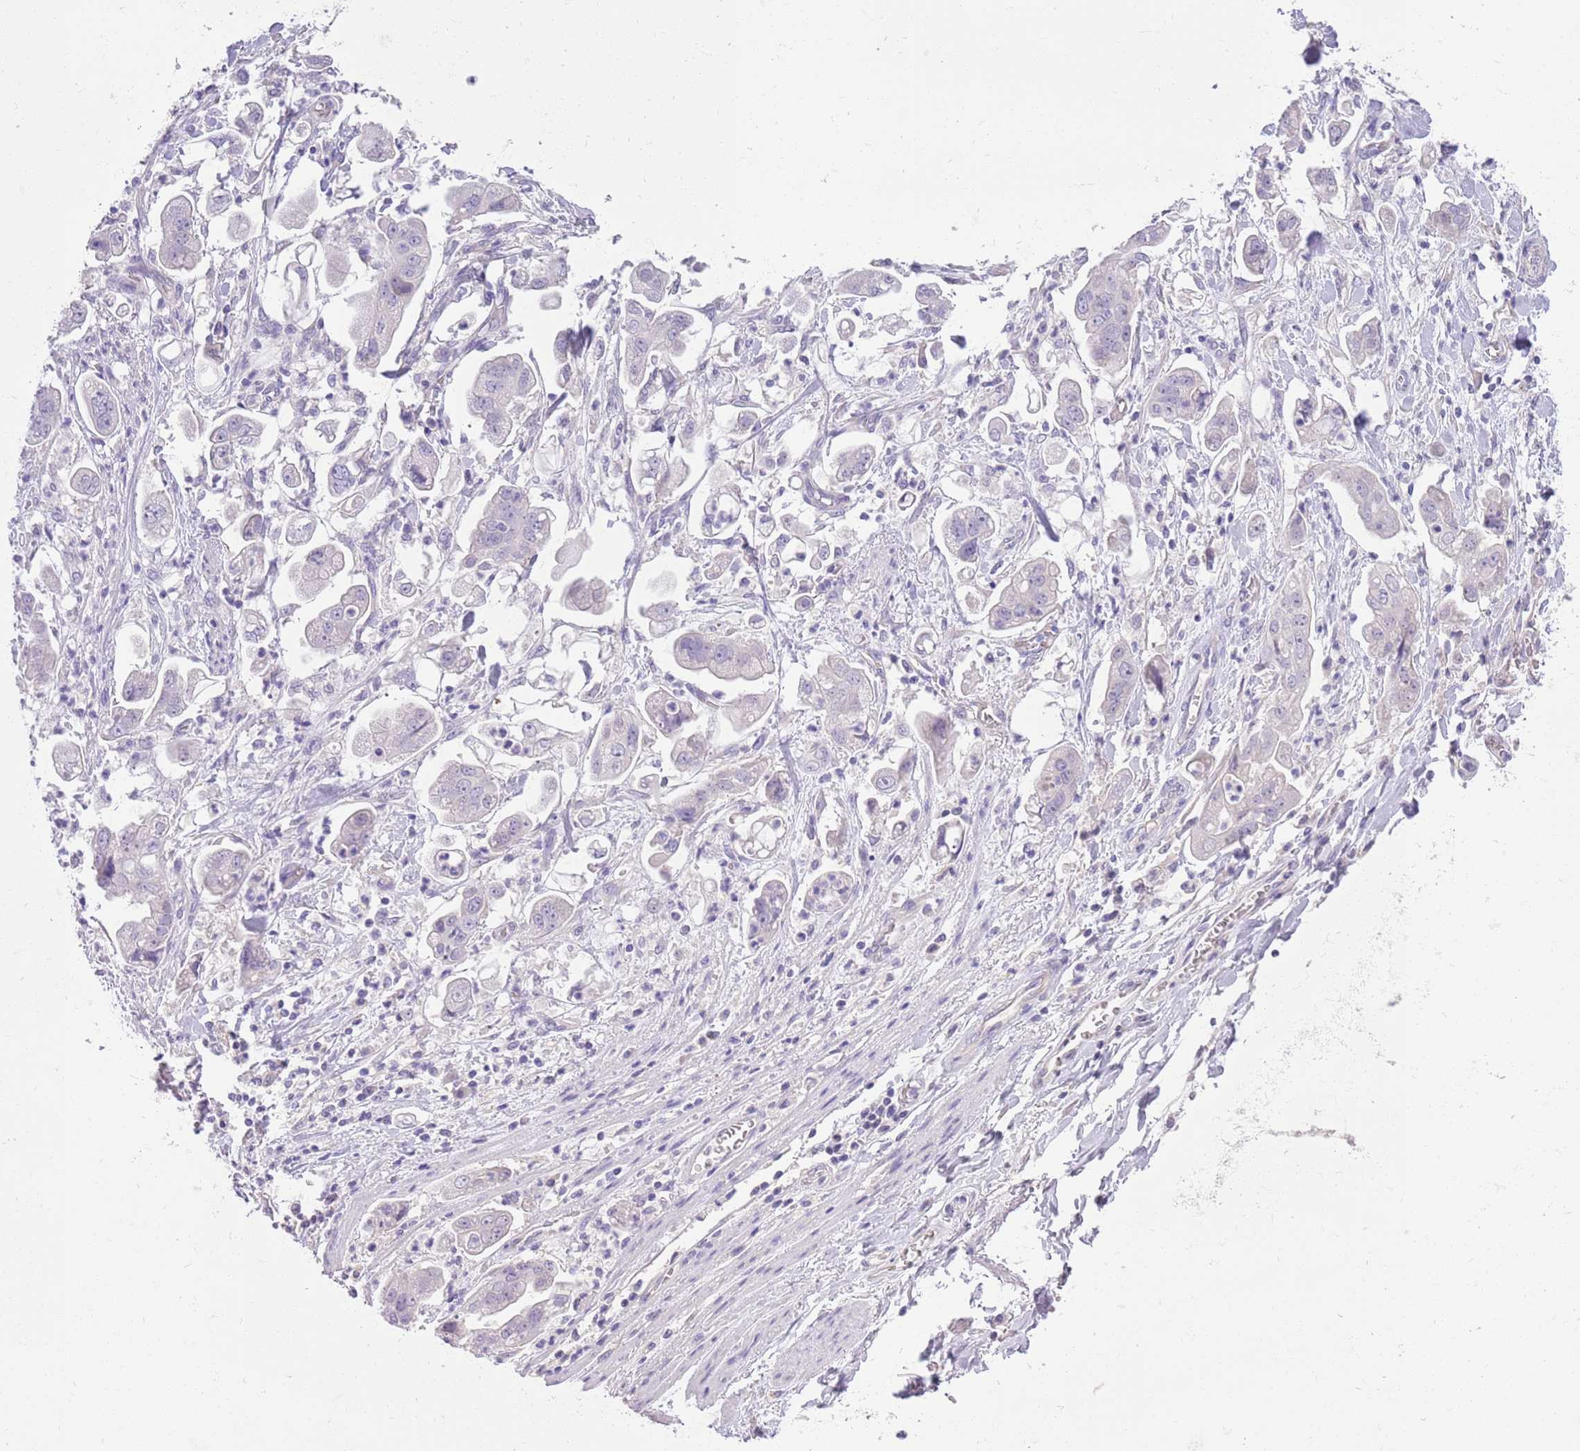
{"staining": {"intensity": "negative", "quantity": "none", "location": "none"}, "tissue": "stomach cancer", "cell_type": "Tumor cells", "image_type": "cancer", "snomed": [{"axis": "morphology", "description": "Adenocarcinoma, NOS"}, {"axis": "topography", "description": "Stomach"}], "caption": "A micrograph of human stomach cancer (adenocarcinoma) is negative for staining in tumor cells. Nuclei are stained in blue.", "gene": "SFTPA1", "patient": {"sex": "male", "age": 62}}